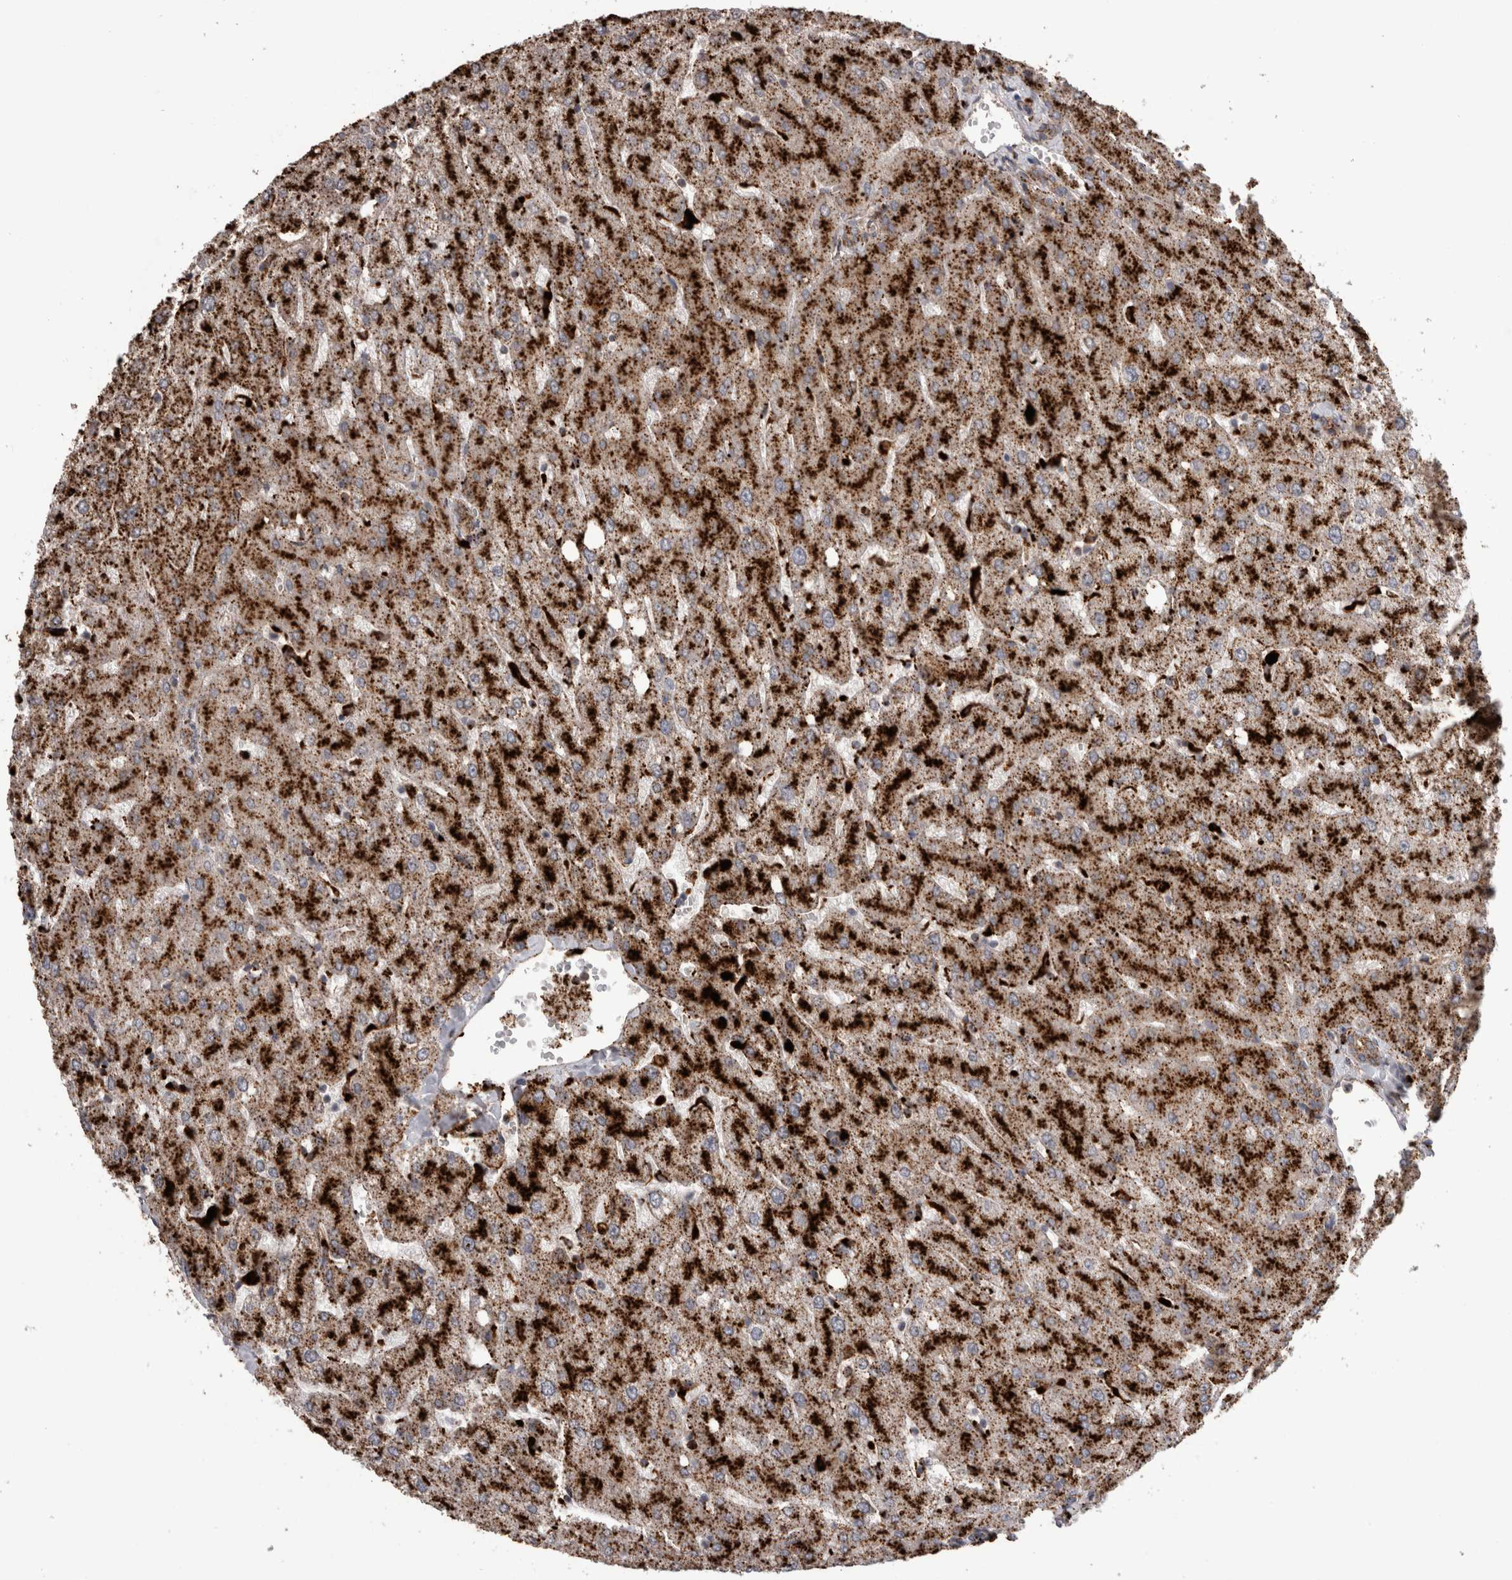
{"staining": {"intensity": "moderate", "quantity": ">75%", "location": "cytoplasmic/membranous"}, "tissue": "liver", "cell_type": "Cholangiocytes", "image_type": "normal", "snomed": [{"axis": "morphology", "description": "Normal tissue, NOS"}, {"axis": "topography", "description": "Liver"}], "caption": "Protein expression analysis of benign human liver reveals moderate cytoplasmic/membranous positivity in approximately >75% of cholangiocytes.", "gene": "CTSZ", "patient": {"sex": "female", "age": 54}}